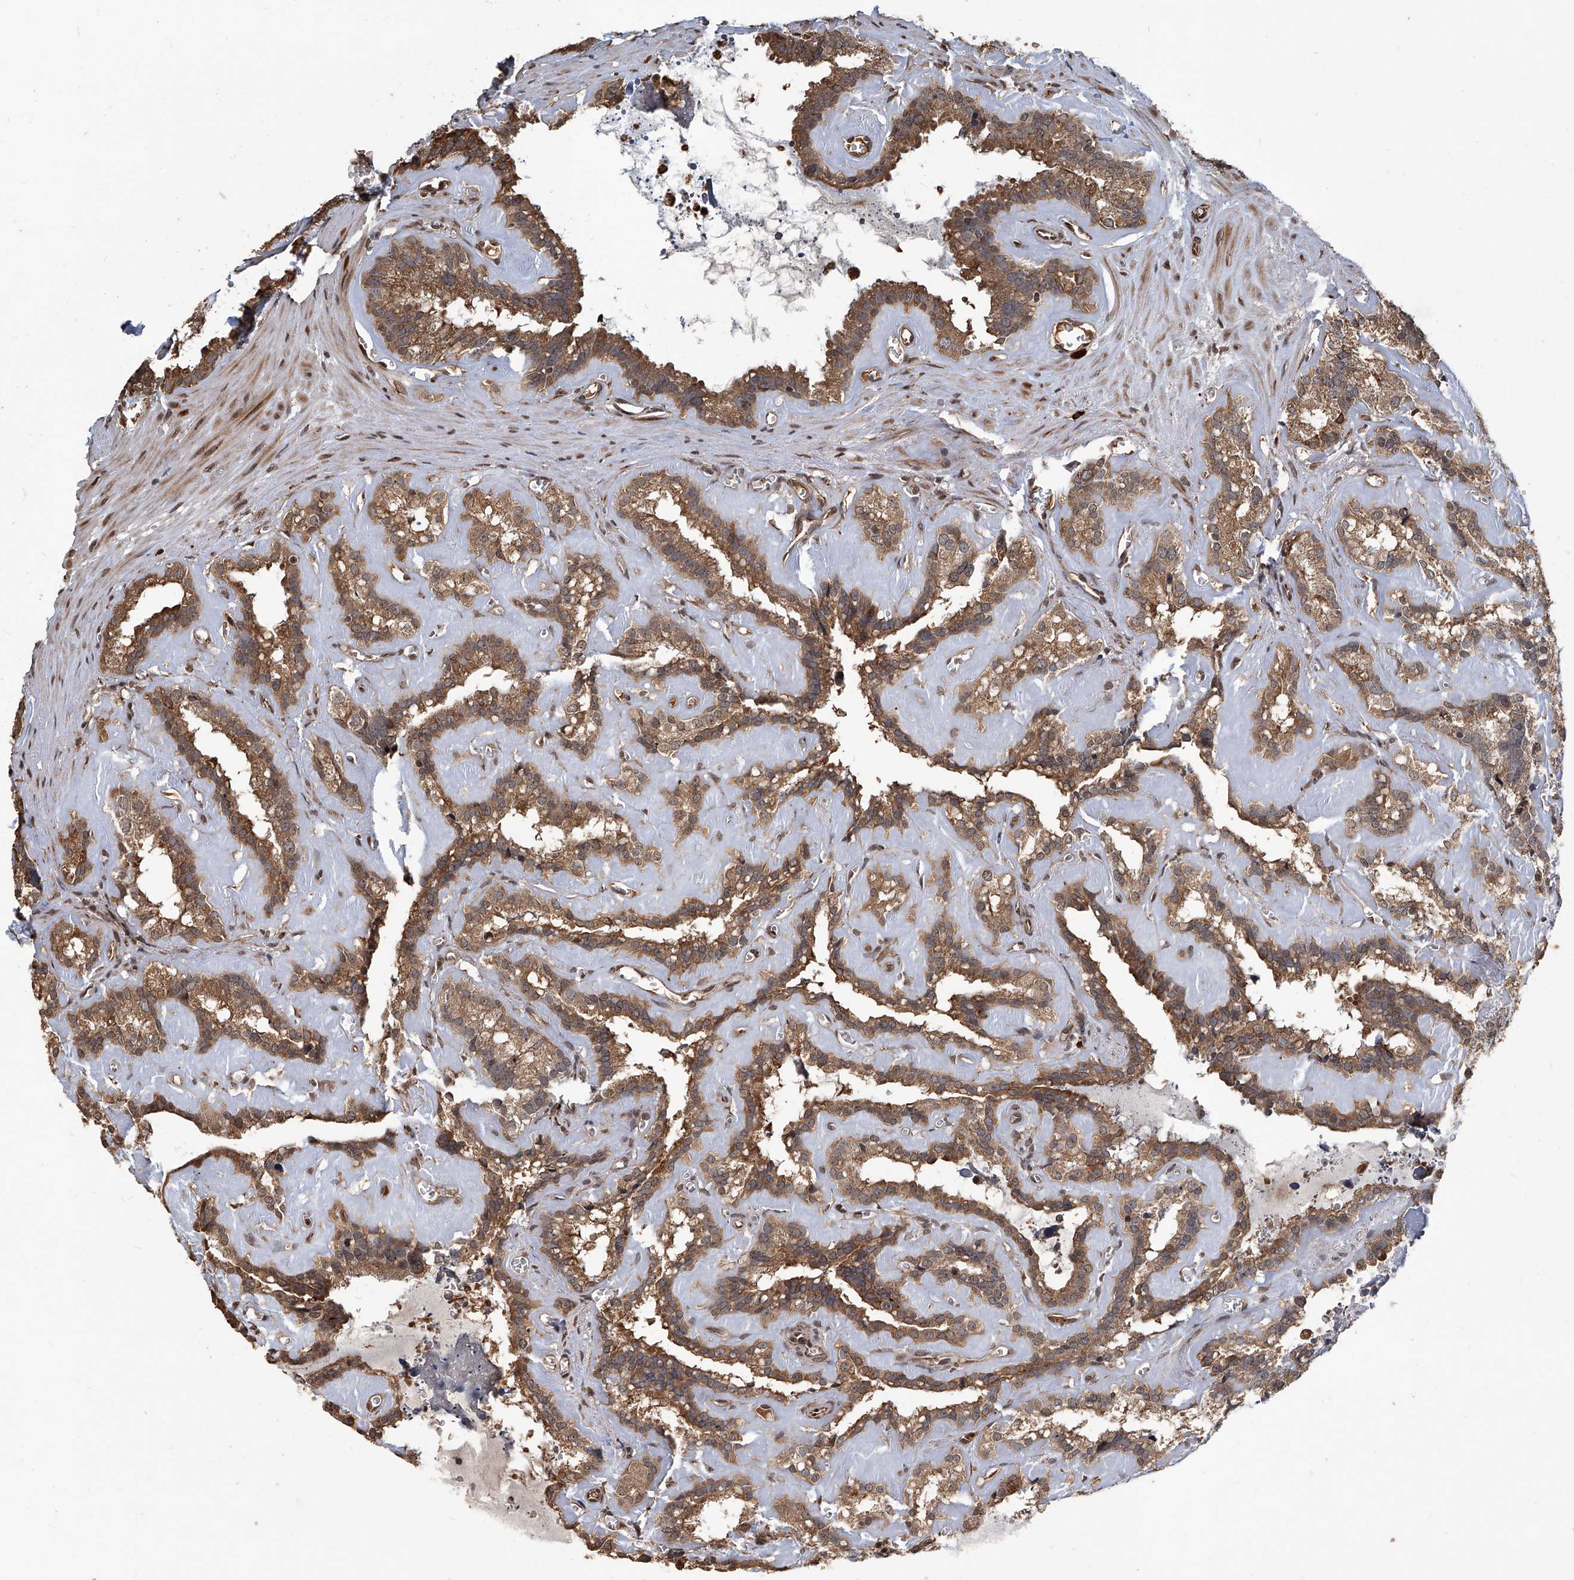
{"staining": {"intensity": "moderate", "quantity": ">75%", "location": "cytoplasmic/membranous"}, "tissue": "seminal vesicle", "cell_type": "Glandular cells", "image_type": "normal", "snomed": [{"axis": "morphology", "description": "Normal tissue, NOS"}, {"axis": "topography", "description": "Prostate"}, {"axis": "topography", "description": "Seminal veicle"}], "caption": "Seminal vesicle stained with IHC demonstrates moderate cytoplasmic/membranous staining in about >75% of glandular cells.", "gene": "GPR132", "patient": {"sex": "male", "age": 59}}